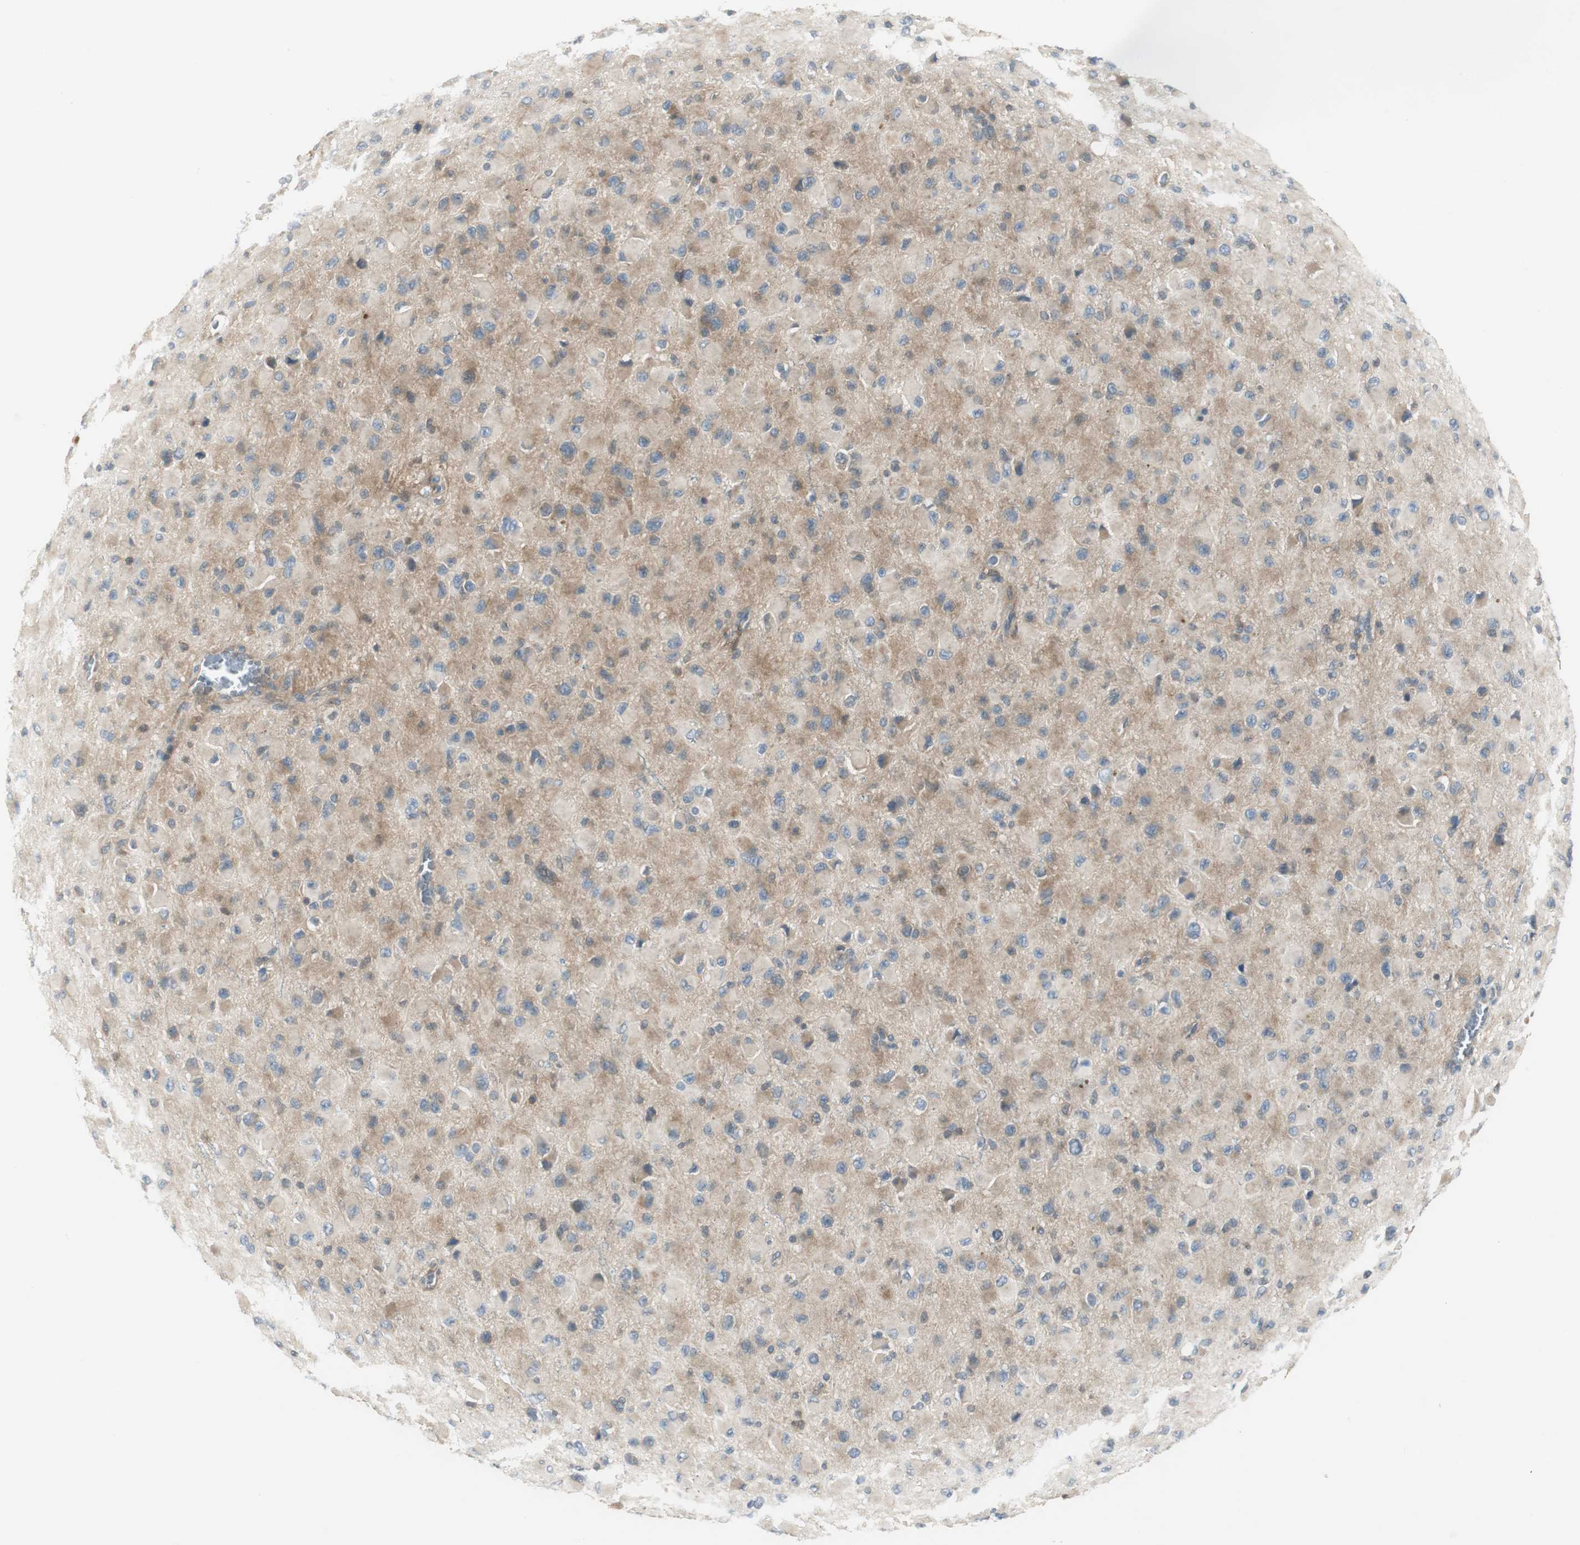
{"staining": {"intensity": "weak", "quantity": "25%-75%", "location": "cytoplasmic/membranous"}, "tissue": "glioma", "cell_type": "Tumor cells", "image_type": "cancer", "snomed": [{"axis": "morphology", "description": "Glioma, malignant, Low grade"}, {"axis": "topography", "description": "Brain"}], "caption": "A low amount of weak cytoplasmic/membranous staining is appreciated in approximately 25%-75% of tumor cells in malignant low-grade glioma tissue. The staining was performed using DAB (3,3'-diaminobenzidine), with brown indicating positive protein expression. Nuclei are stained blue with hematoxylin.", "gene": "PRKAA1", "patient": {"sex": "male", "age": 42}}